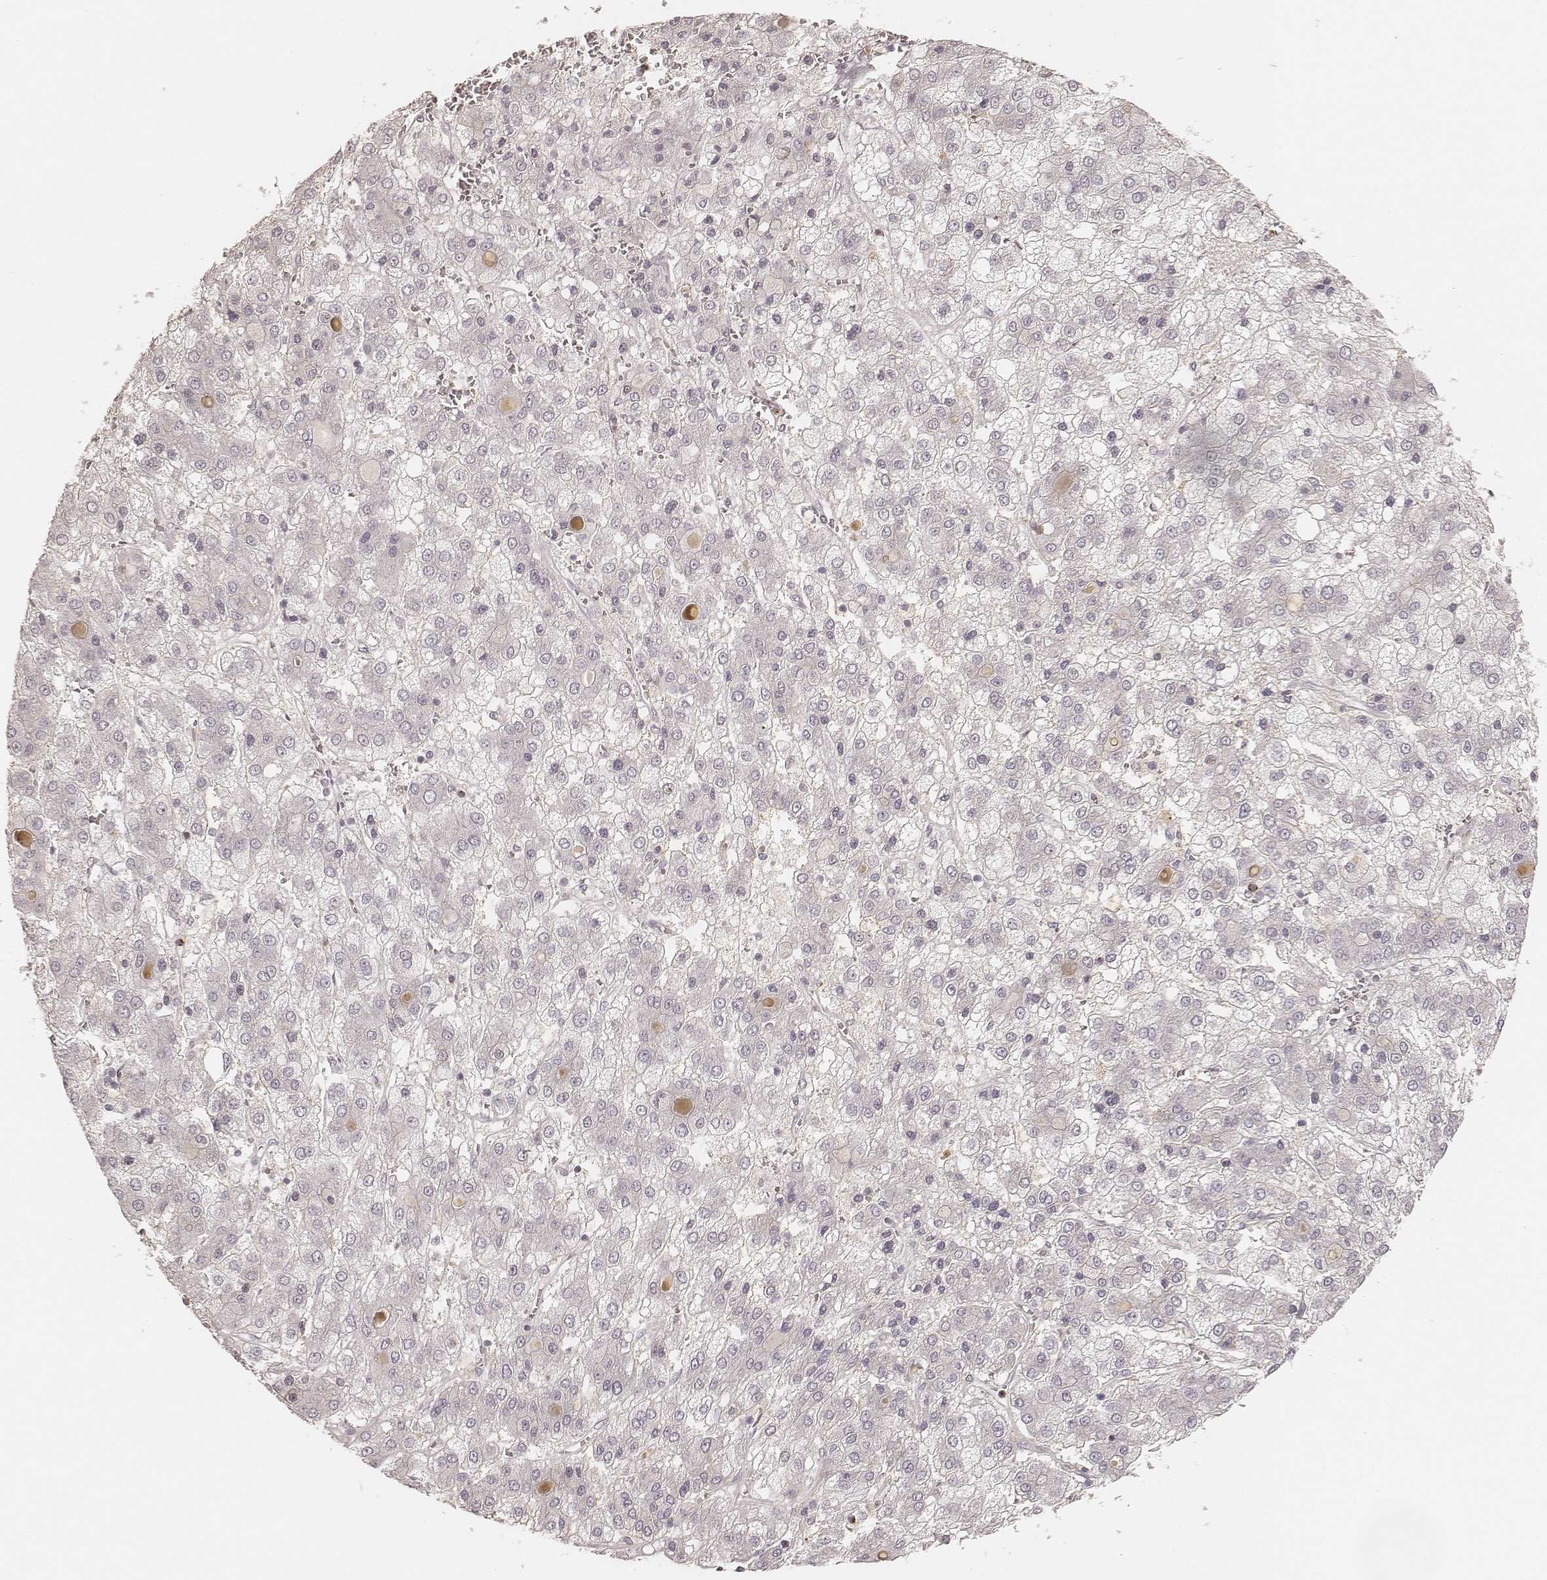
{"staining": {"intensity": "negative", "quantity": "none", "location": "none"}, "tissue": "liver cancer", "cell_type": "Tumor cells", "image_type": "cancer", "snomed": [{"axis": "morphology", "description": "Carcinoma, Hepatocellular, NOS"}, {"axis": "topography", "description": "Liver"}], "caption": "Tumor cells show no significant protein expression in liver cancer. (Stains: DAB immunohistochemistry with hematoxylin counter stain, Microscopy: brightfield microscopy at high magnification).", "gene": "GORASP2", "patient": {"sex": "male", "age": 73}}